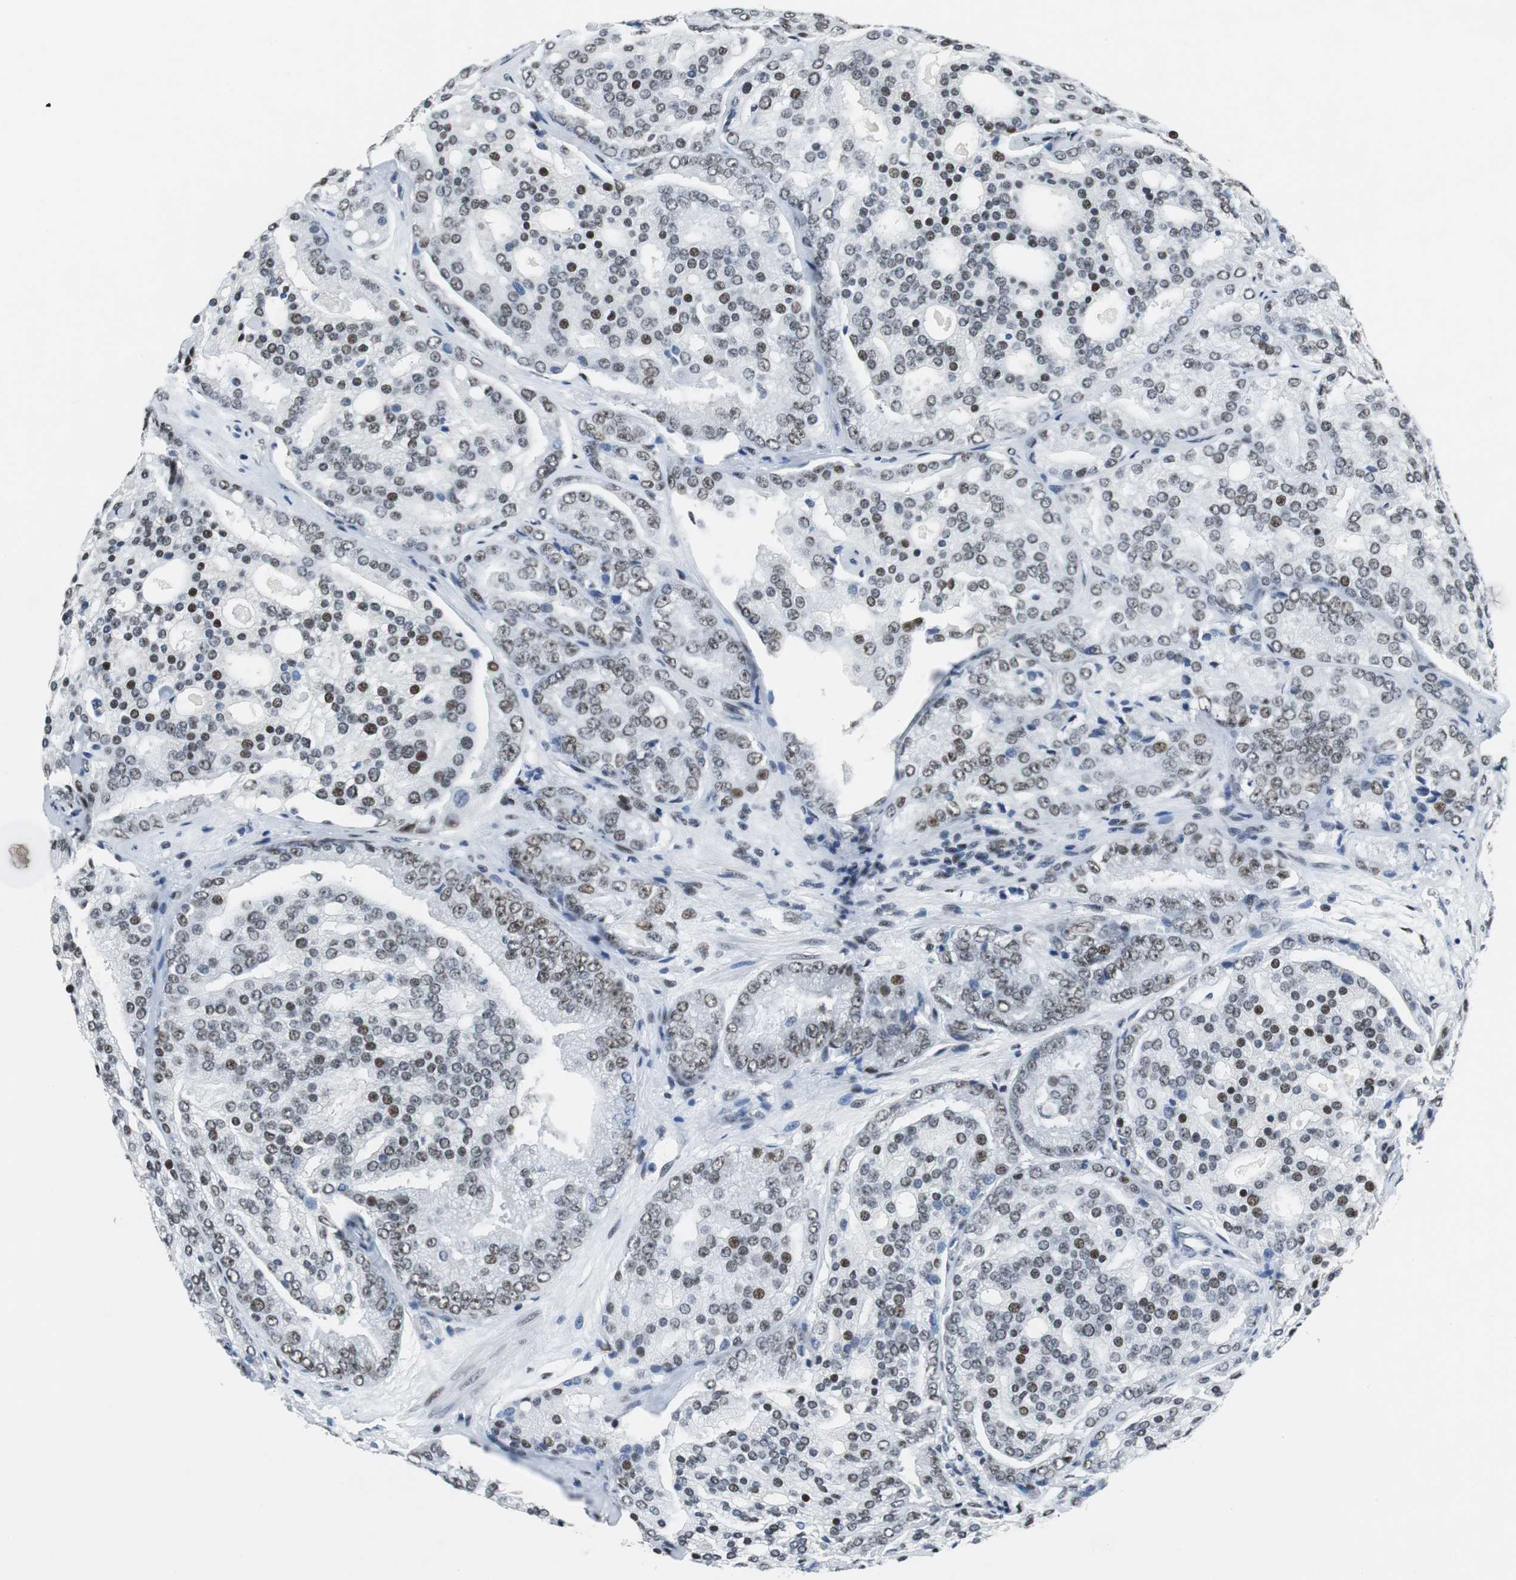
{"staining": {"intensity": "weak", "quantity": "<25%", "location": "nuclear"}, "tissue": "prostate cancer", "cell_type": "Tumor cells", "image_type": "cancer", "snomed": [{"axis": "morphology", "description": "Adenocarcinoma, High grade"}, {"axis": "topography", "description": "Prostate"}], "caption": "High magnification brightfield microscopy of prostate cancer (high-grade adenocarcinoma) stained with DAB (brown) and counterstained with hematoxylin (blue): tumor cells show no significant positivity. (Brightfield microscopy of DAB immunohistochemistry (IHC) at high magnification).", "gene": "HDAC3", "patient": {"sex": "male", "age": 64}}